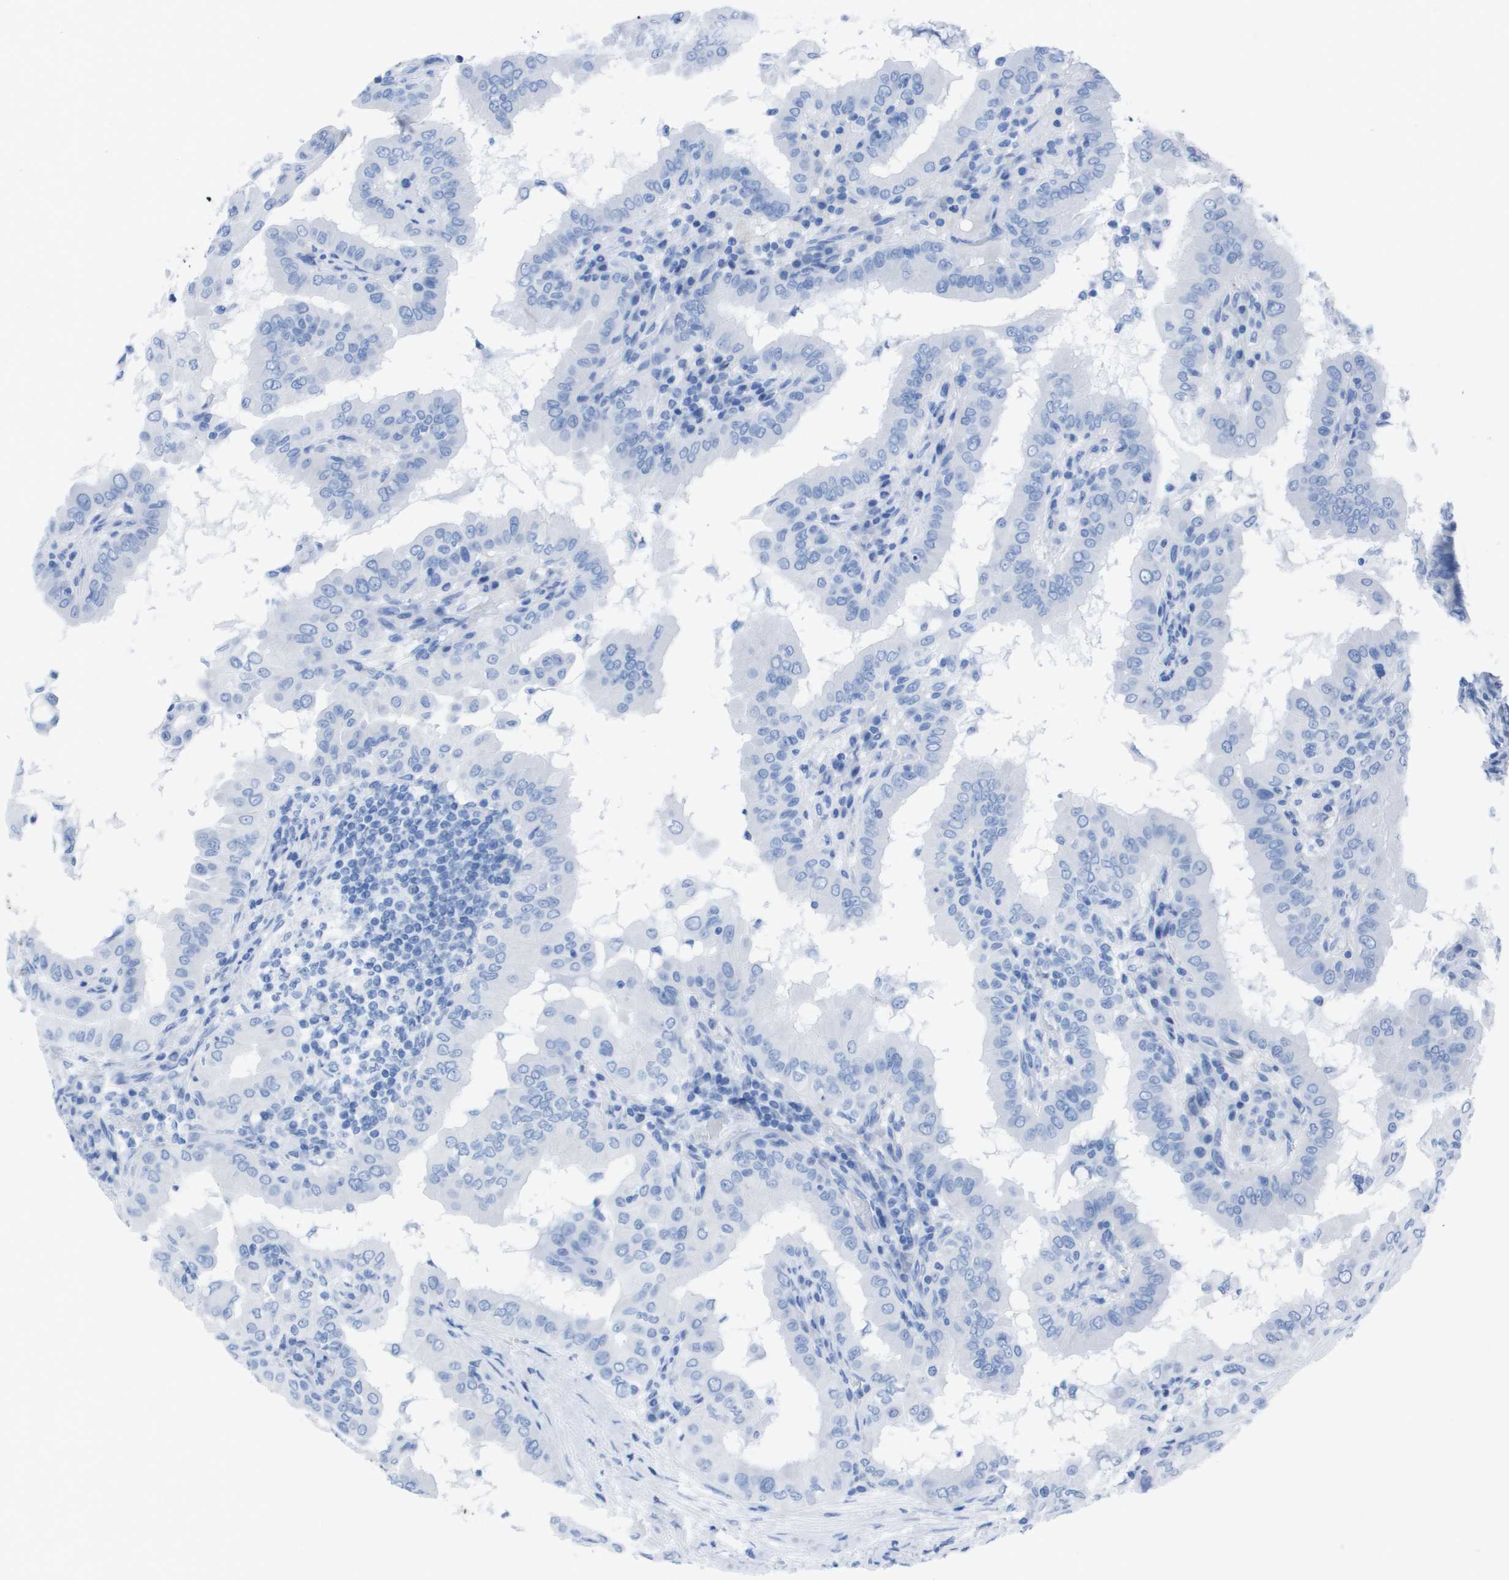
{"staining": {"intensity": "negative", "quantity": "none", "location": "none"}, "tissue": "thyroid cancer", "cell_type": "Tumor cells", "image_type": "cancer", "snomed": [{"axis": "morphology", "description": "Papillary adenocarcinoma, NOS"}, {"axis": "topography", "description": "Thyroid gland"}], "caption": "Thyroid cancer was stained to show a protein in brown. There is no significant expression in tumor cells.", "gene": "KCNA3", "patient": {"sex": "male", "age": 33}}